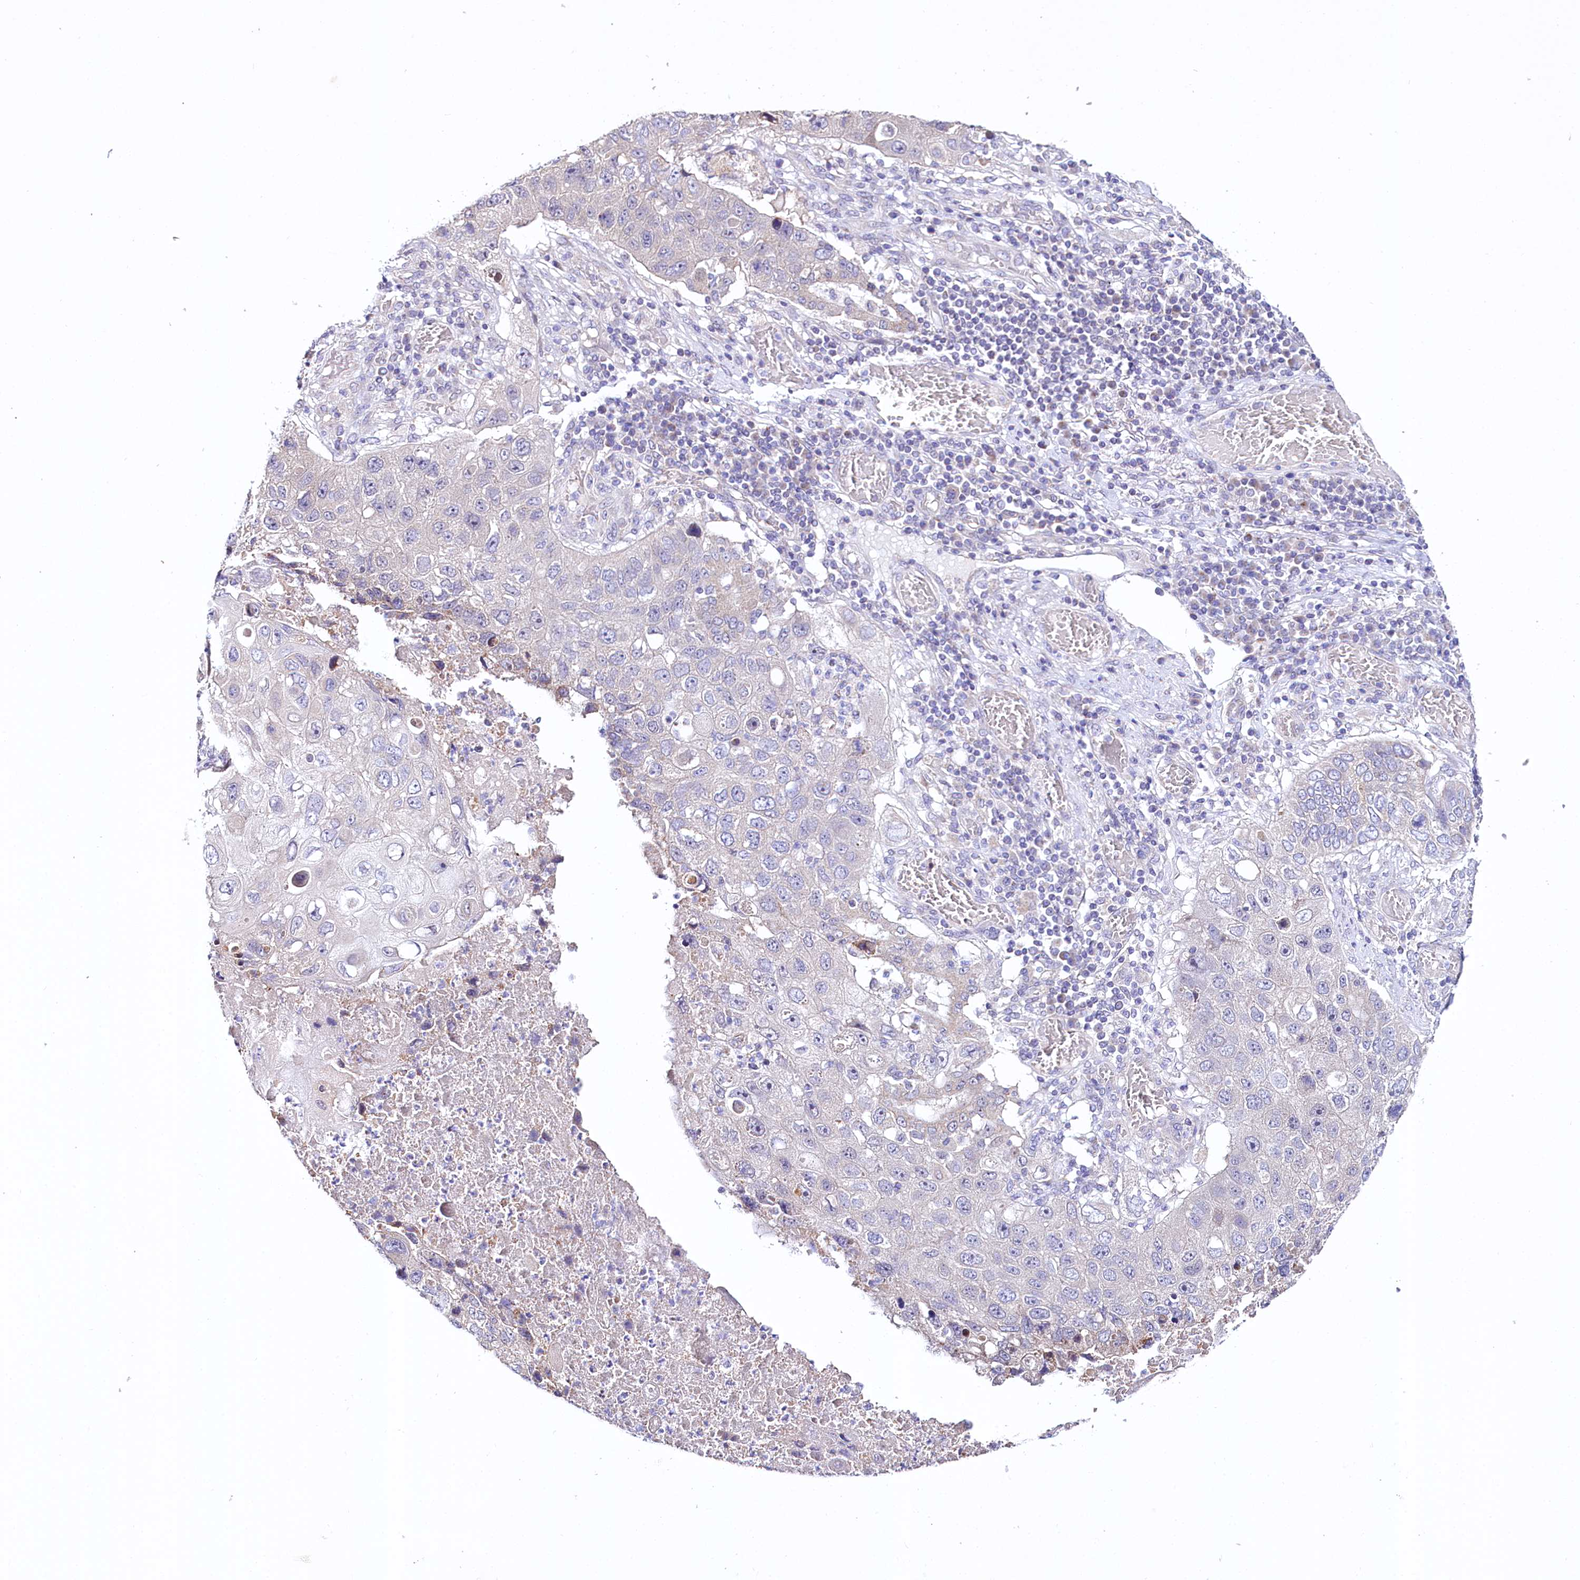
{"staining": {"intensity": "negative", "quantity": "none", "location": "none"}, "tissue": "lung cancer", "cell_type": "Tumor cells", "image_type": "cancer", "snomed": [{"axis": "morphology", "description": "Squamous cell carcinoma, NOS"}, {"axis": "topography", "description": "Lung"}], "caption": "Immunohistochemistry (IHC) histopathology image of neoplastic tissue: squamous cell carcinoma (lung) stained with DAB (3,3'-diaminobenzidine) reveals no significant protein staining in tumor cells. (DAB (3,3'-diaminobenzidine) immunohistochemistry (IHC), high magnification).", "gene": "CEP295", "patient": {"sex": "male", "age": 61}}